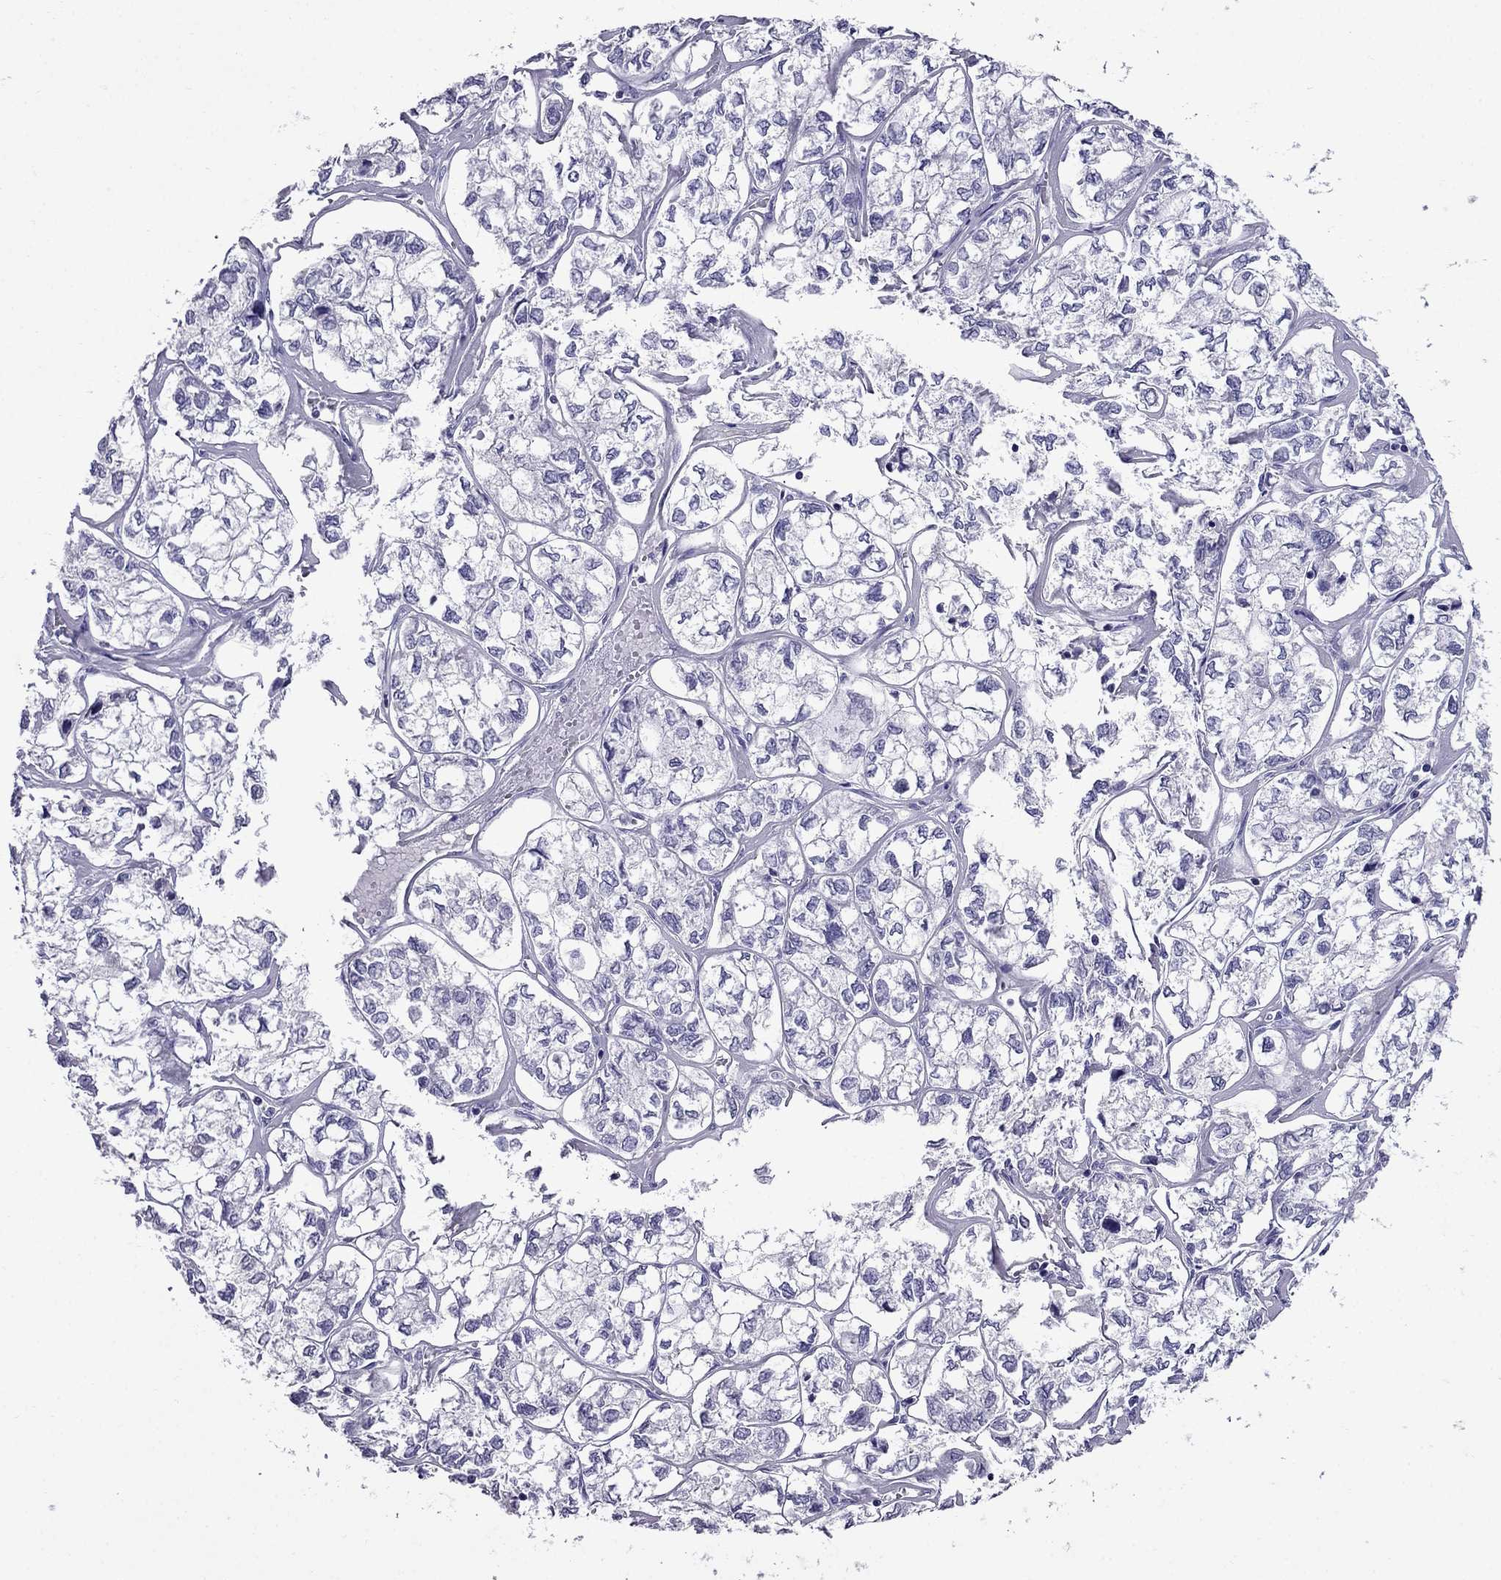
{"staining": {"intensity": "negative", "quantity": "none", "location": "none"}, "tissue": "ovarian cancer", "cell_type": "Tumor cells", "image_type": "cancer", "snomed": [{"axis": "morphology", "description": "Carcinoma, endometroid"}, {"axis": "topography", "description": "Ovary"}], "caption": "The immunohistochemistry (IHC) histopathology image has no significant positivity in tumor cells of endometroid carcinoma (ovarian) tissue.", "gene": "OXCT2", "patient": {"sex": "female", "age": 64}}